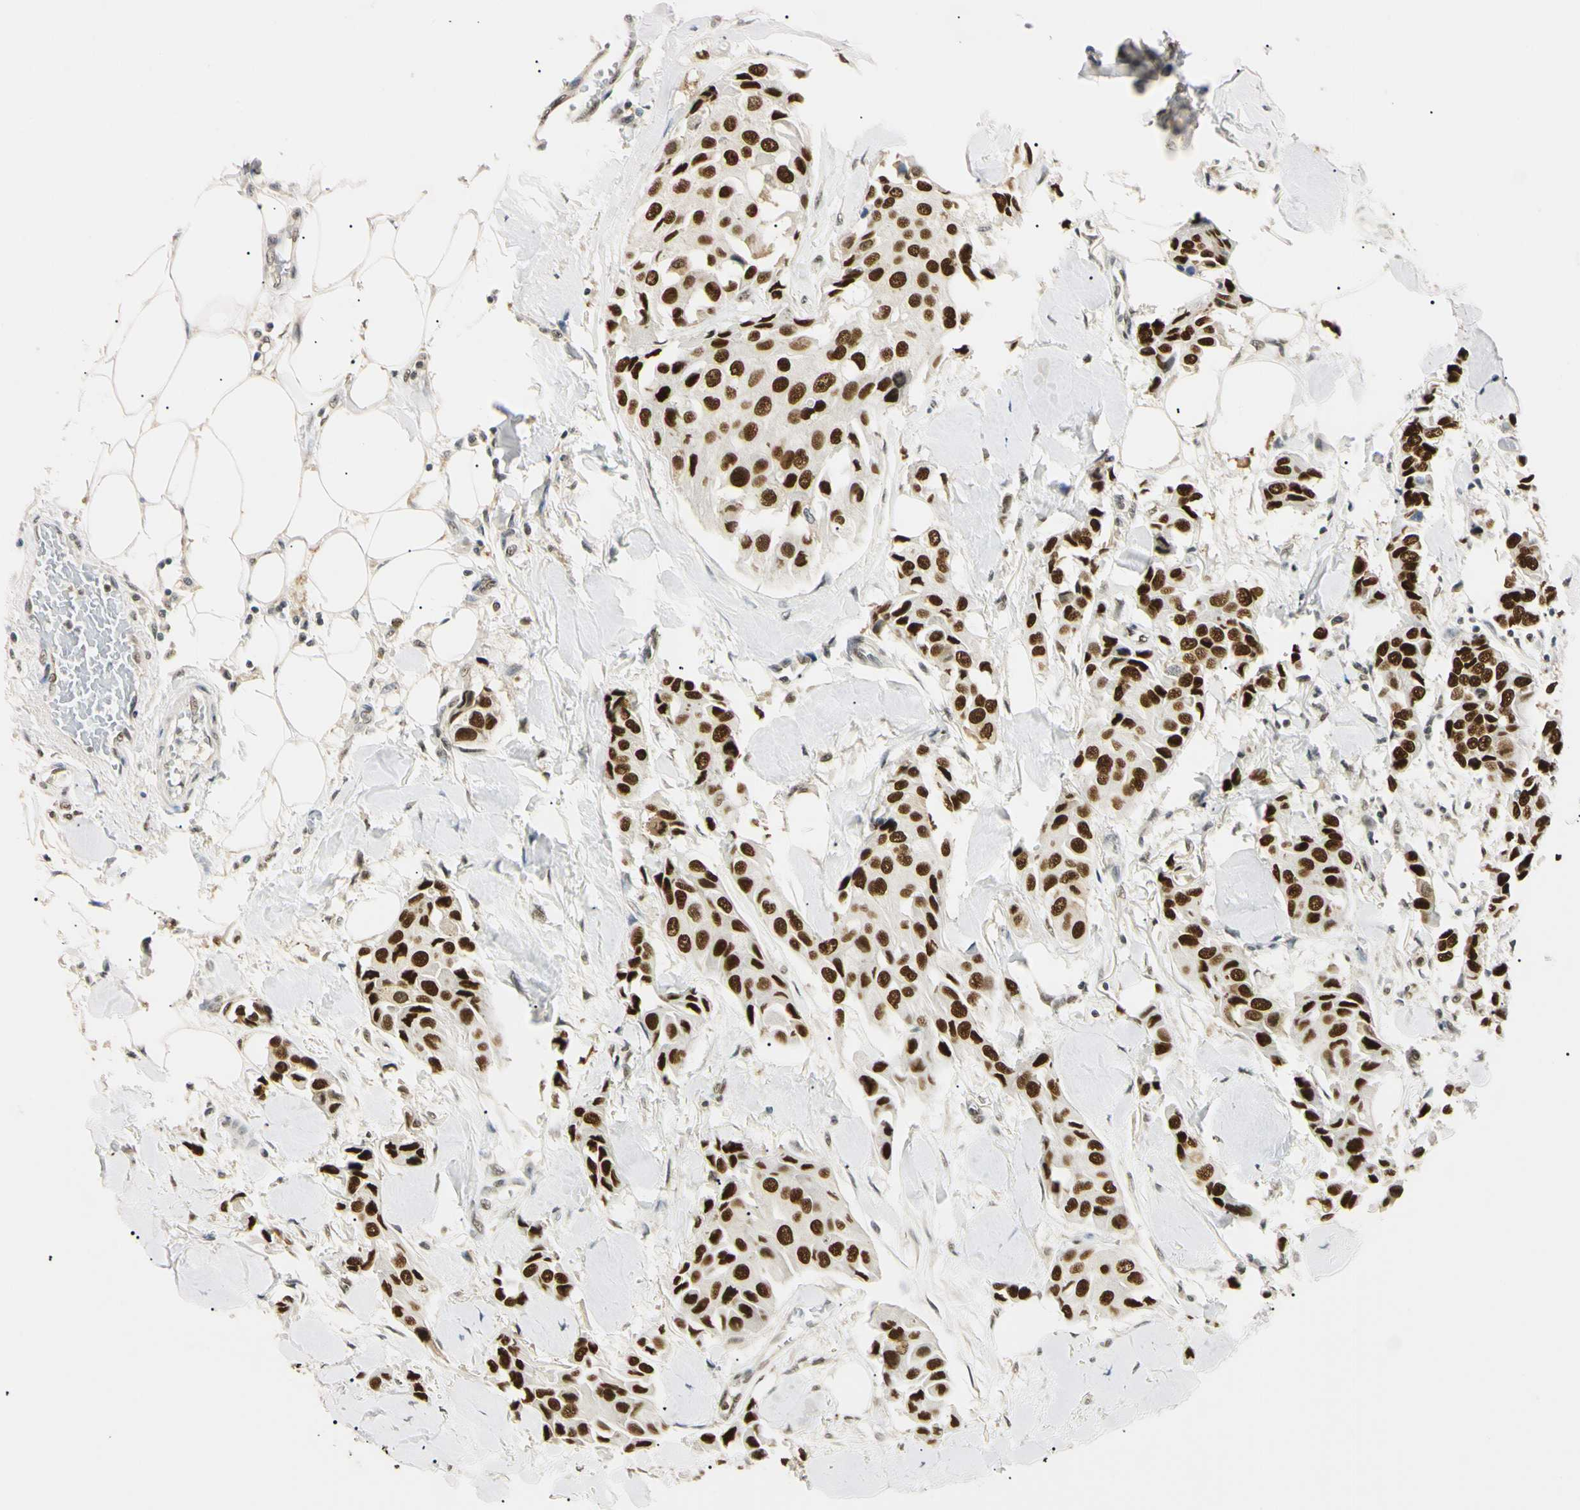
{"staining": {"intensity": "strong", "quantity": ">75%", "location": "nuclear"}, "tissue": "breast cancer", "cell_type": "Tumor cells", "image_type": "cancer", "snomed": [{"axis": "morphology", "description": "Duct carcinoma"}, {"axis": "topography", "description": "Breast"}], "caption": "Immunohistochemical staining of human breast infiltrating ductal carcinoma shows strong nuclear protein positivity in about >75% of tumor cells.", "gene": "SMARCA5", "patient": {"sex": "female", "age": 80}}